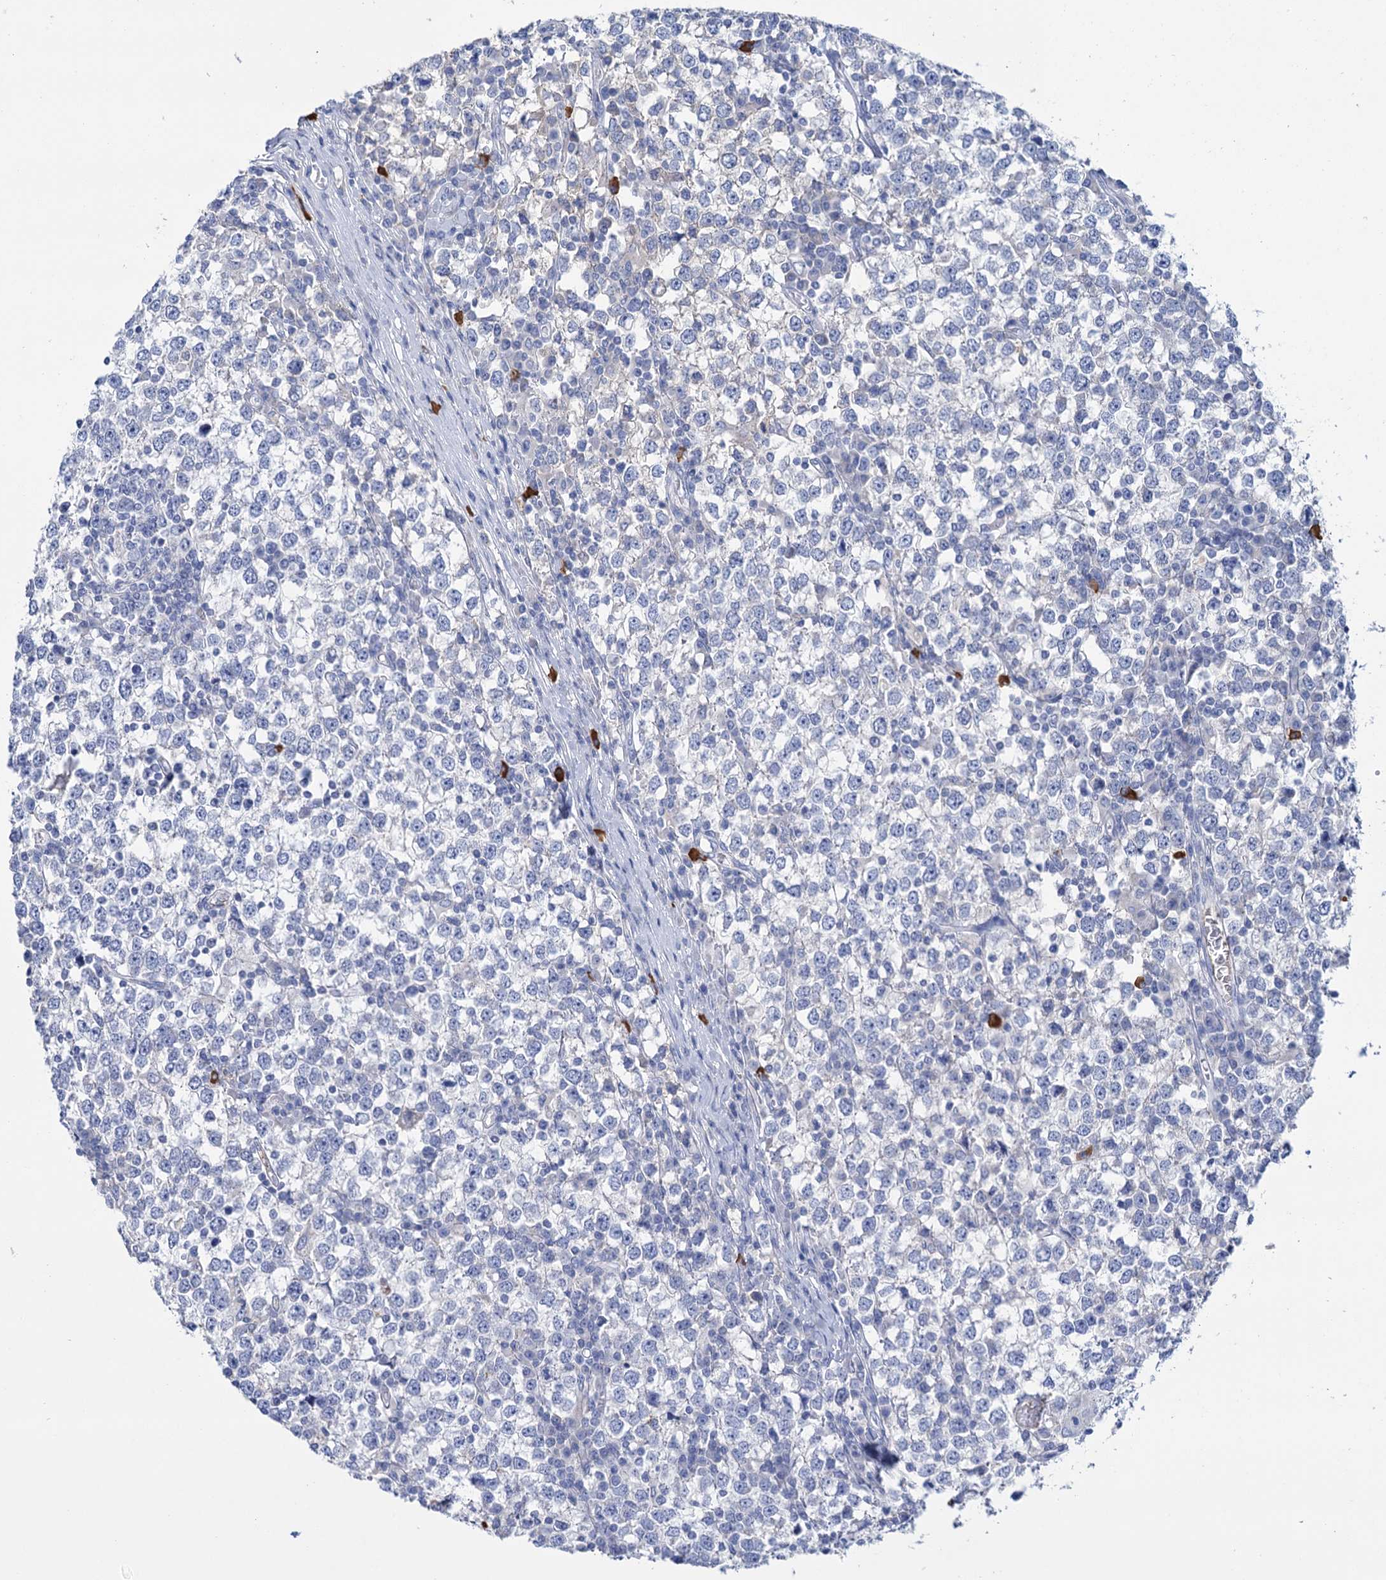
{"staining": {"intensity": "negative", "quantity": "none", "location": "none"}, "tissue": "testis cancer", "cell_type": "Tumor cells", "image_type": "cancer", "snomed": [{"axis": "morphology", "description": "Seminoma, NOS"}, {"axis": "topography", "description": "Testis"}], "caption": "This is an immunohistochemistry (IHC) photomicrograph of testis cancer. There is no positivity in tumor cells.", "gene": "FBXW12", "patient": {"sex": "male", "age": 65}}